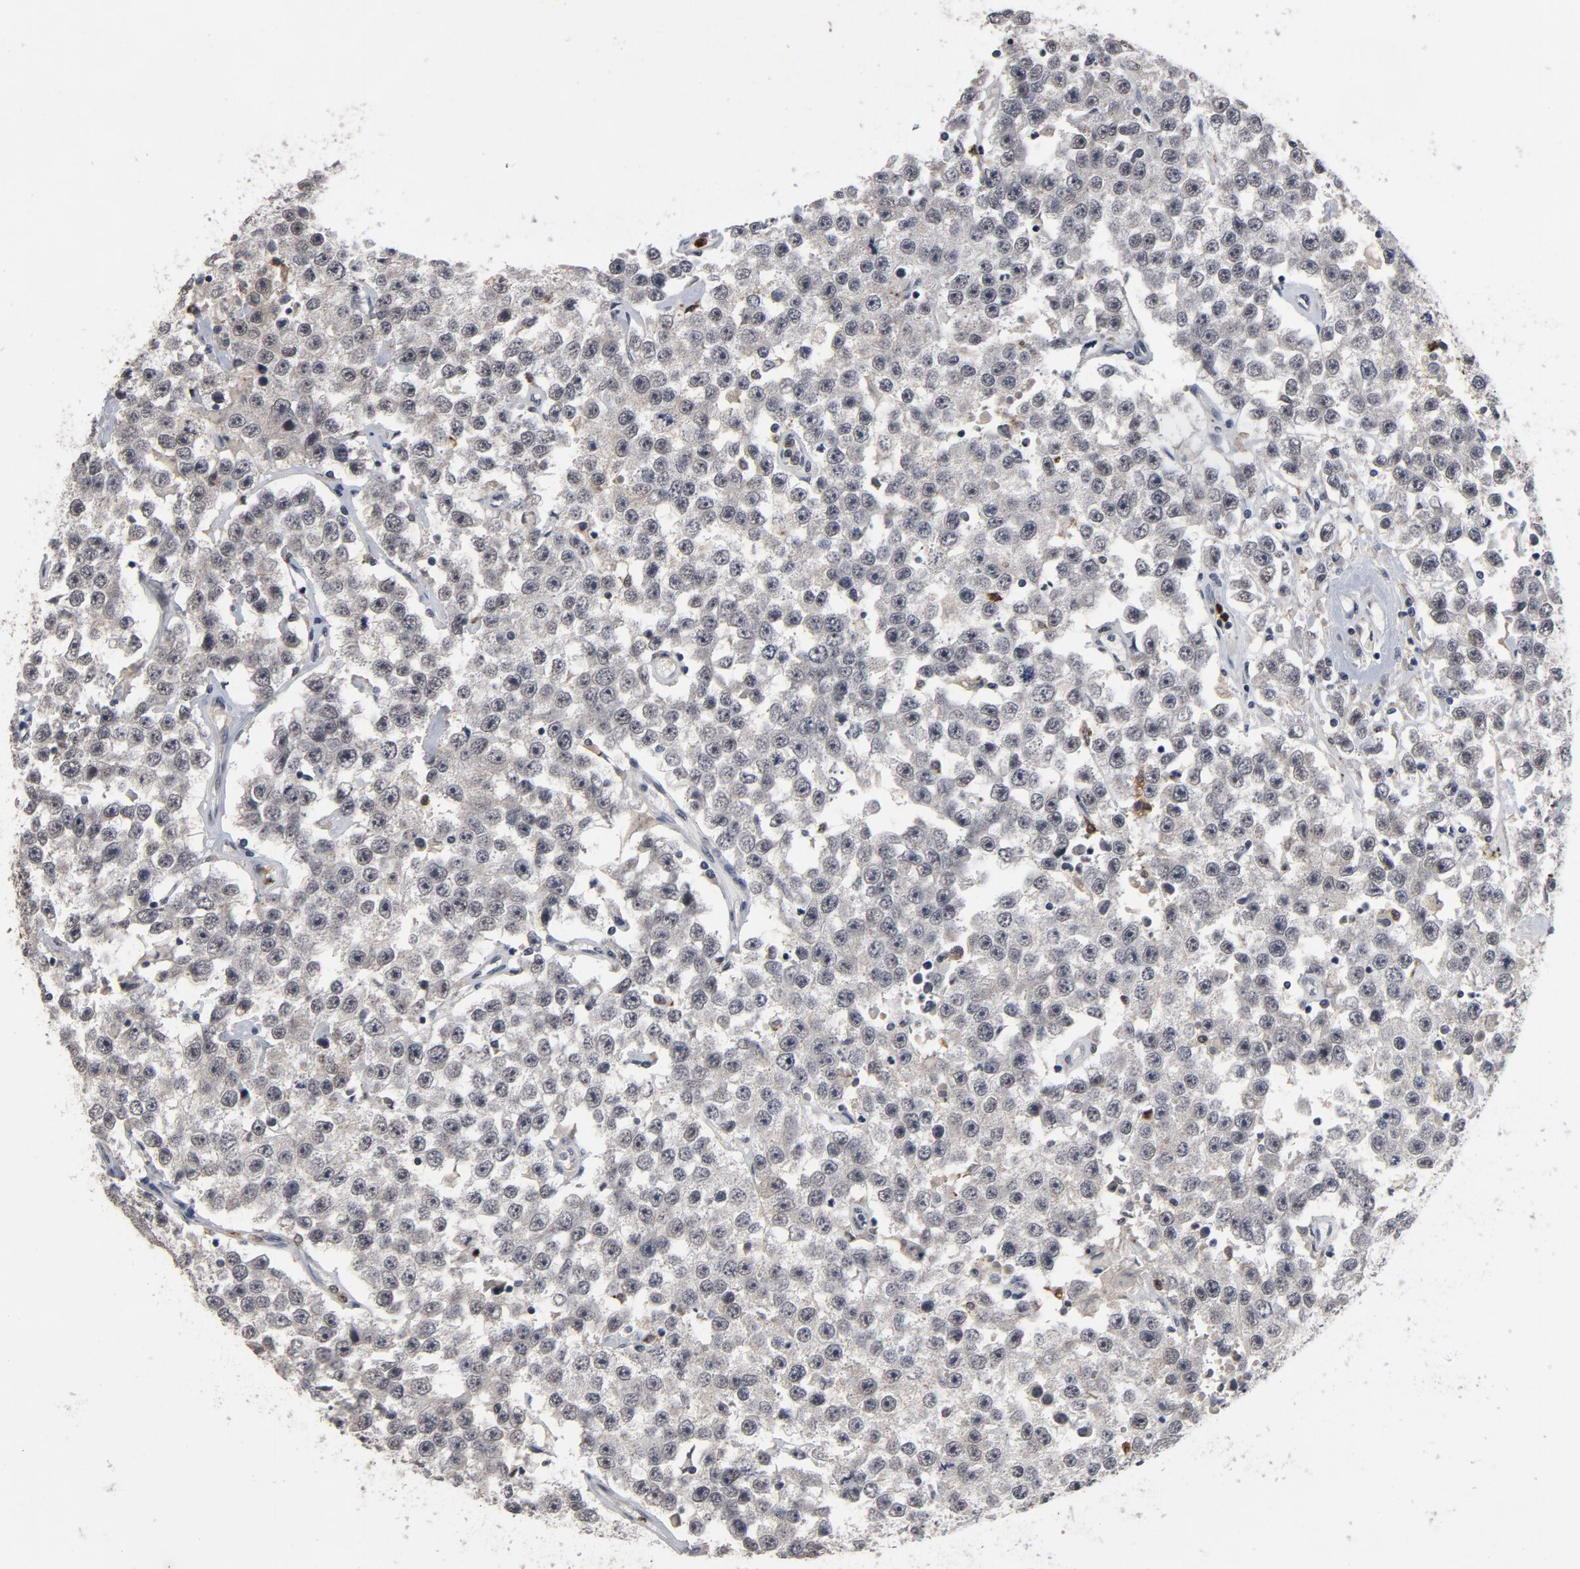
{"staining": {"intensity": "negative", "quantity": "none", "location": "none"}, "tissue": "testis cancer", "cell_type": "Tumor cells", "image_type": "cancer", "snomed": [{"axis": "morphology", "description": "Seminoma, NOS"}, {"axis": "topography", "description": "Testis"}], "caption": "This is a image of immunohistochemistry (IHC) staining of testis seminoma, which shows no expression in tumor cells.", "gene": "RTL5", "patient": {"sex": "male", "age": 52}}